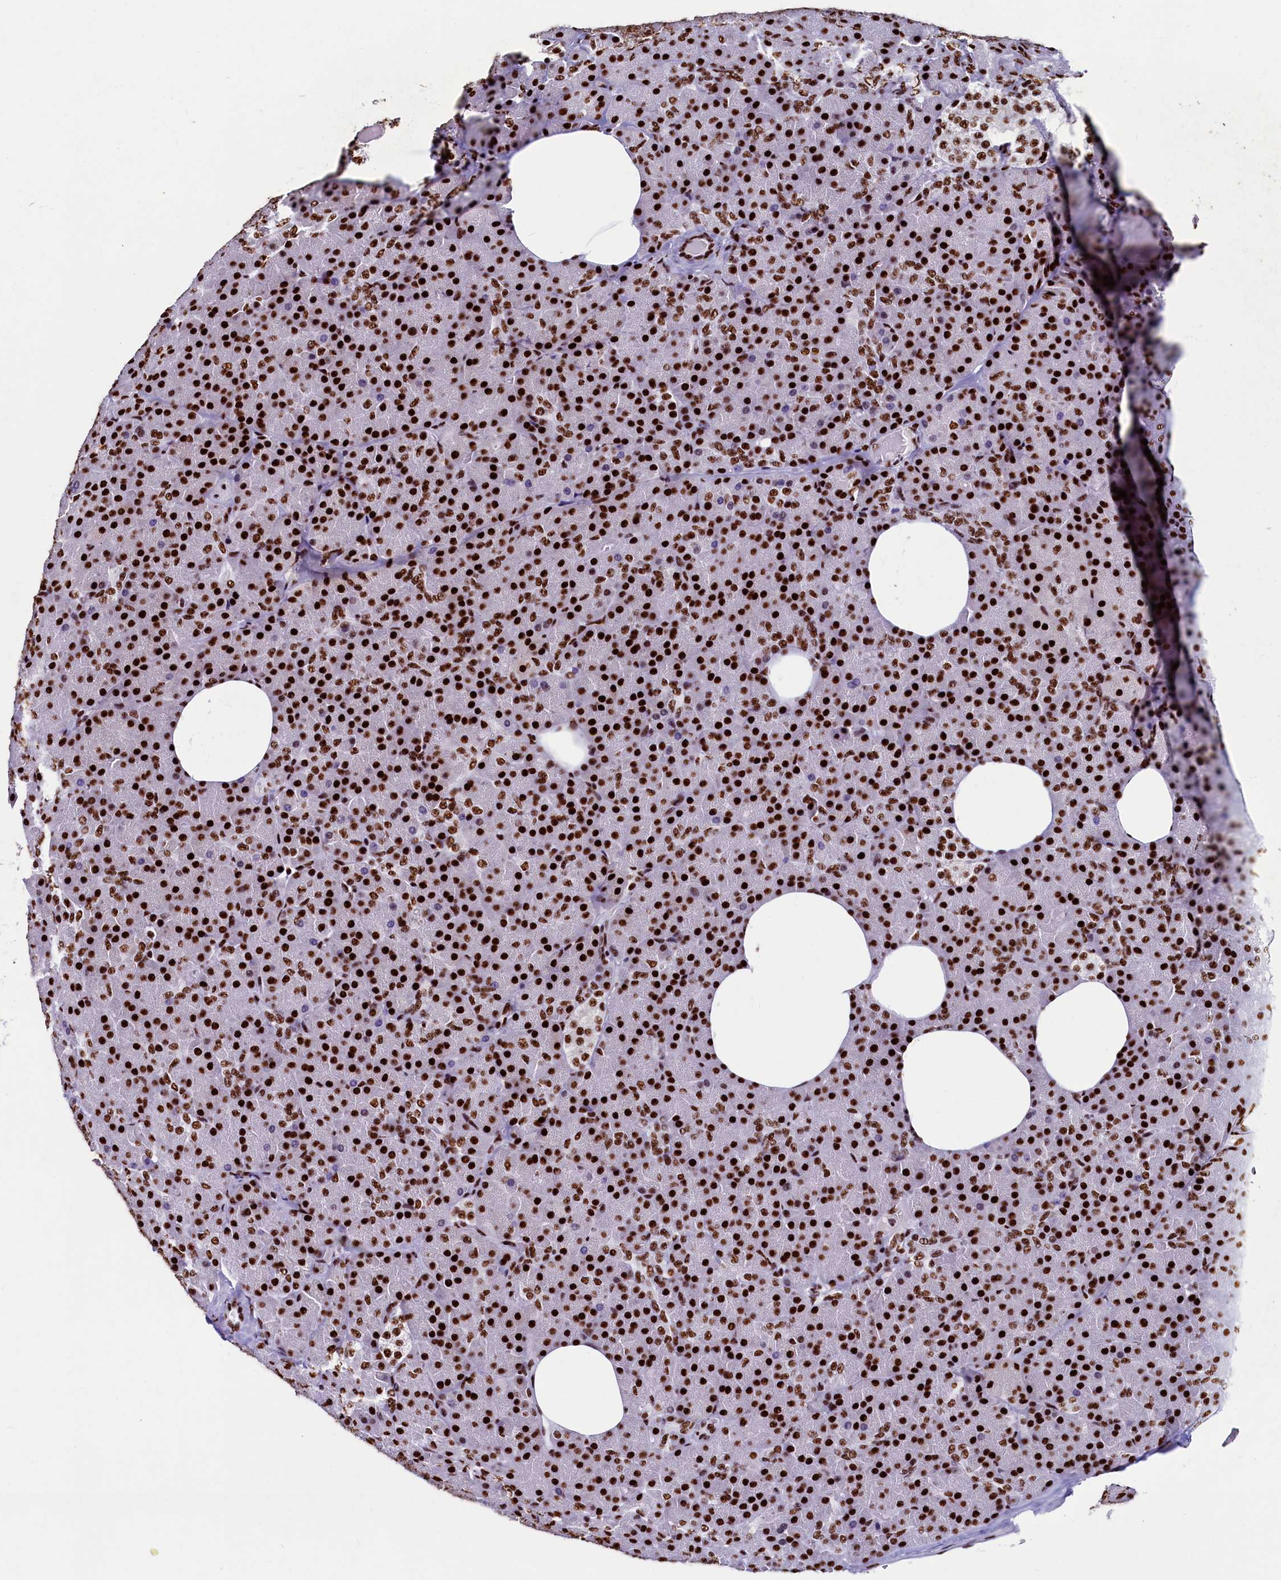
{"staining": {"intensity": "strong", "quantity": ">75%", "location": "nuclear"}, "tissue": "pancreas", "cell_type": "Exocrine glandular cells", "image_type": "normal", "snomed": [{"axis": "morphology", "description": "Normal tissue, NOS"}, {"axis": "morphology", "description": "Carcinoid, malignant, NOS"}, {"axis": "topography", "description": "Pancreas"}], "caption": "The histopathology image reveals staining of unremarkable pancreas, revealing strong nuclear protein staining (brown color) within exocrine glandular cells. (DAB IHC with brightfield microscopy, high magnification).", "gene": "SRRM2", "patient": {"sex": "female", "age": 35}}